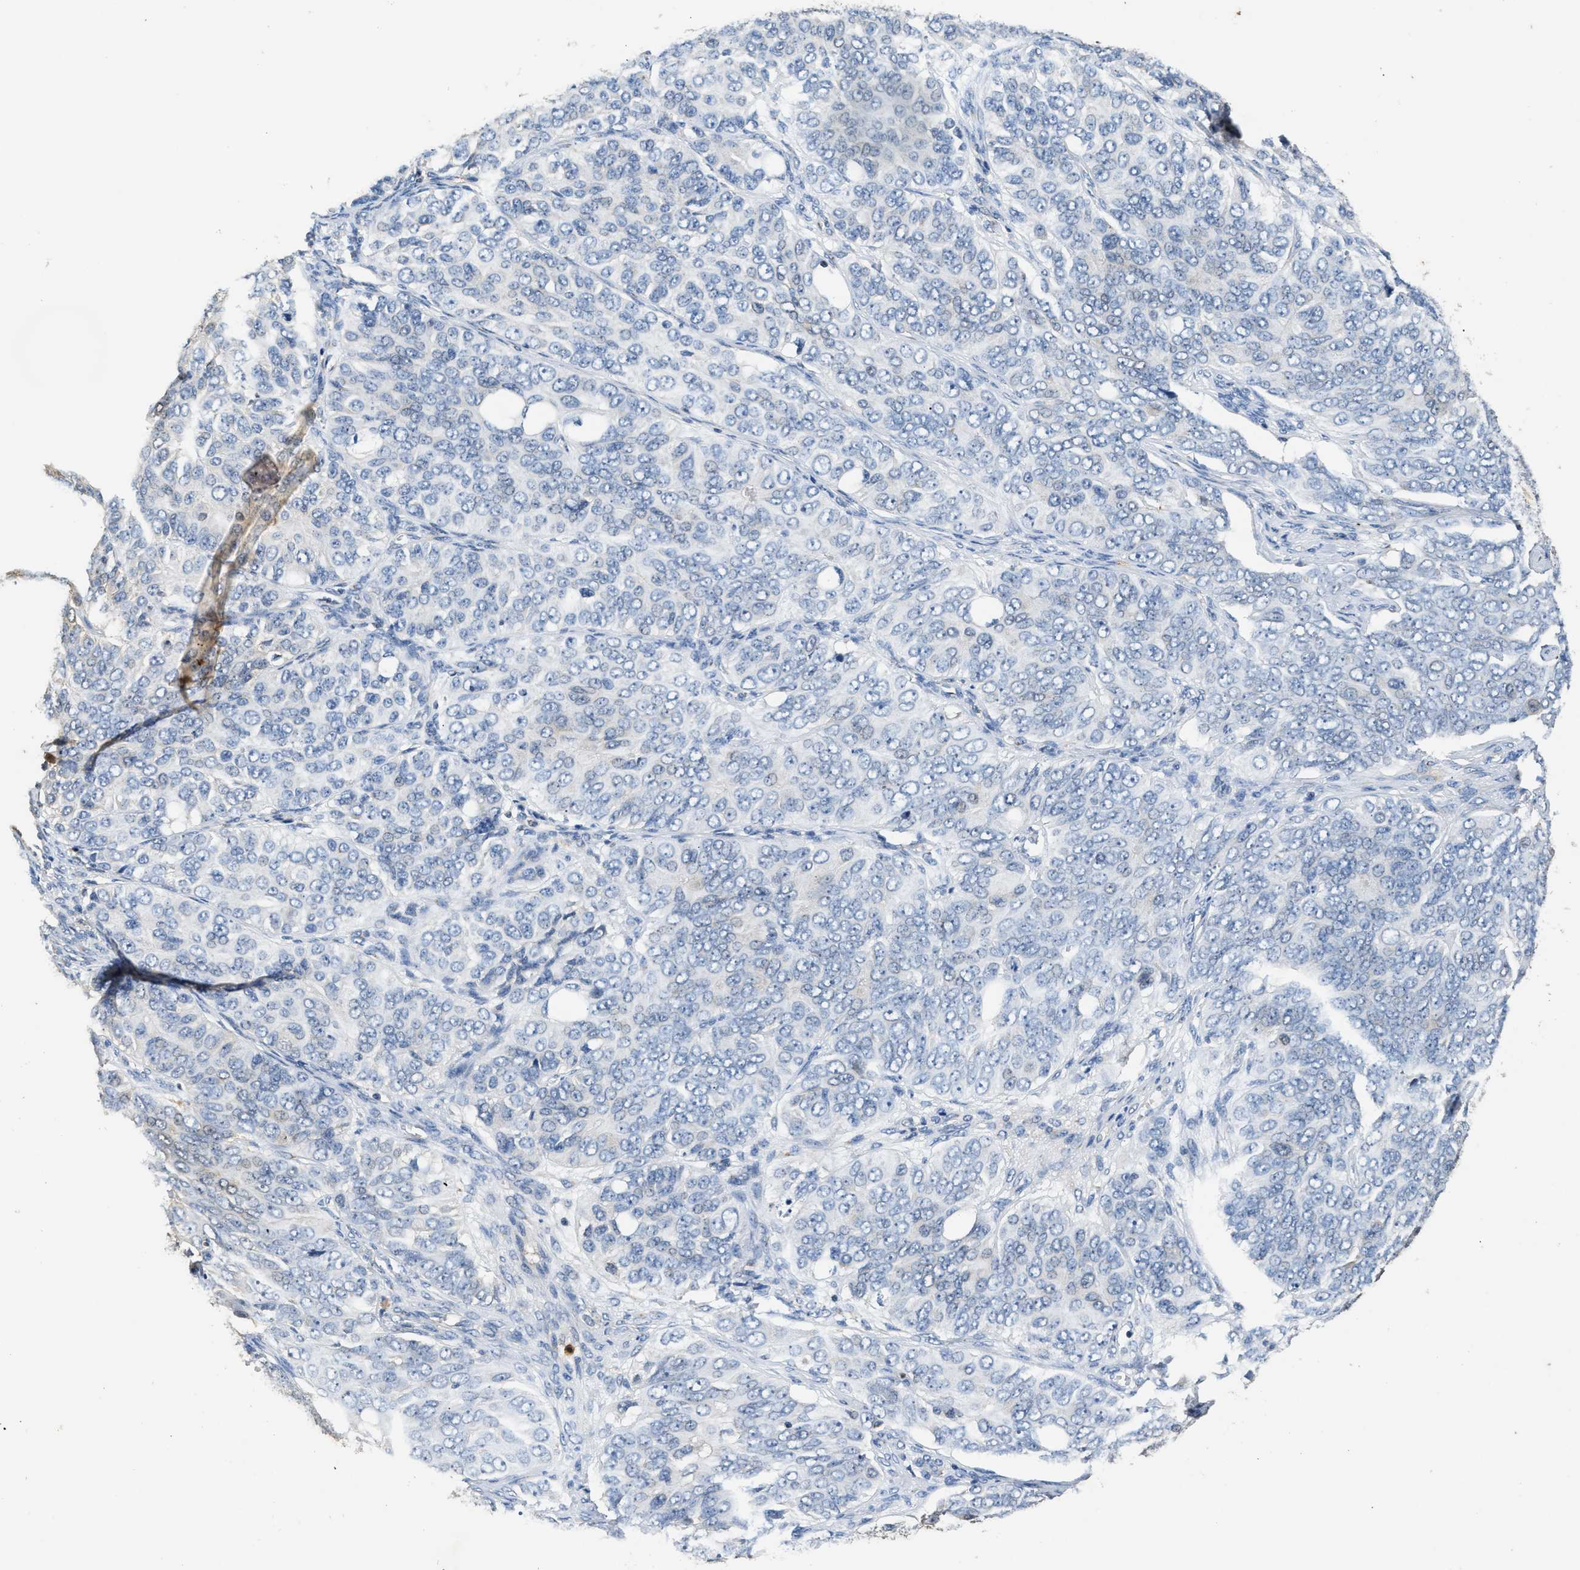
{"staining": {"intensity": "negative", "quantity": "none", "location": "none"}, "tissue": "ovarian cancer", "cell_type": "Tumor cells", "image_type": "cancer", "snomed": [{"axis": "morphology", "description": "Carcinoma, endometroid"}, {"axis": "topography", "description": "Ovary"}], "caption": "Immunohistochemistry (IHC) of human endometroid carcinoma (ovarian) shows no expression in tumor cells.", "gene": "CHUK", "patient": {"sex": "female", "age": 51}}